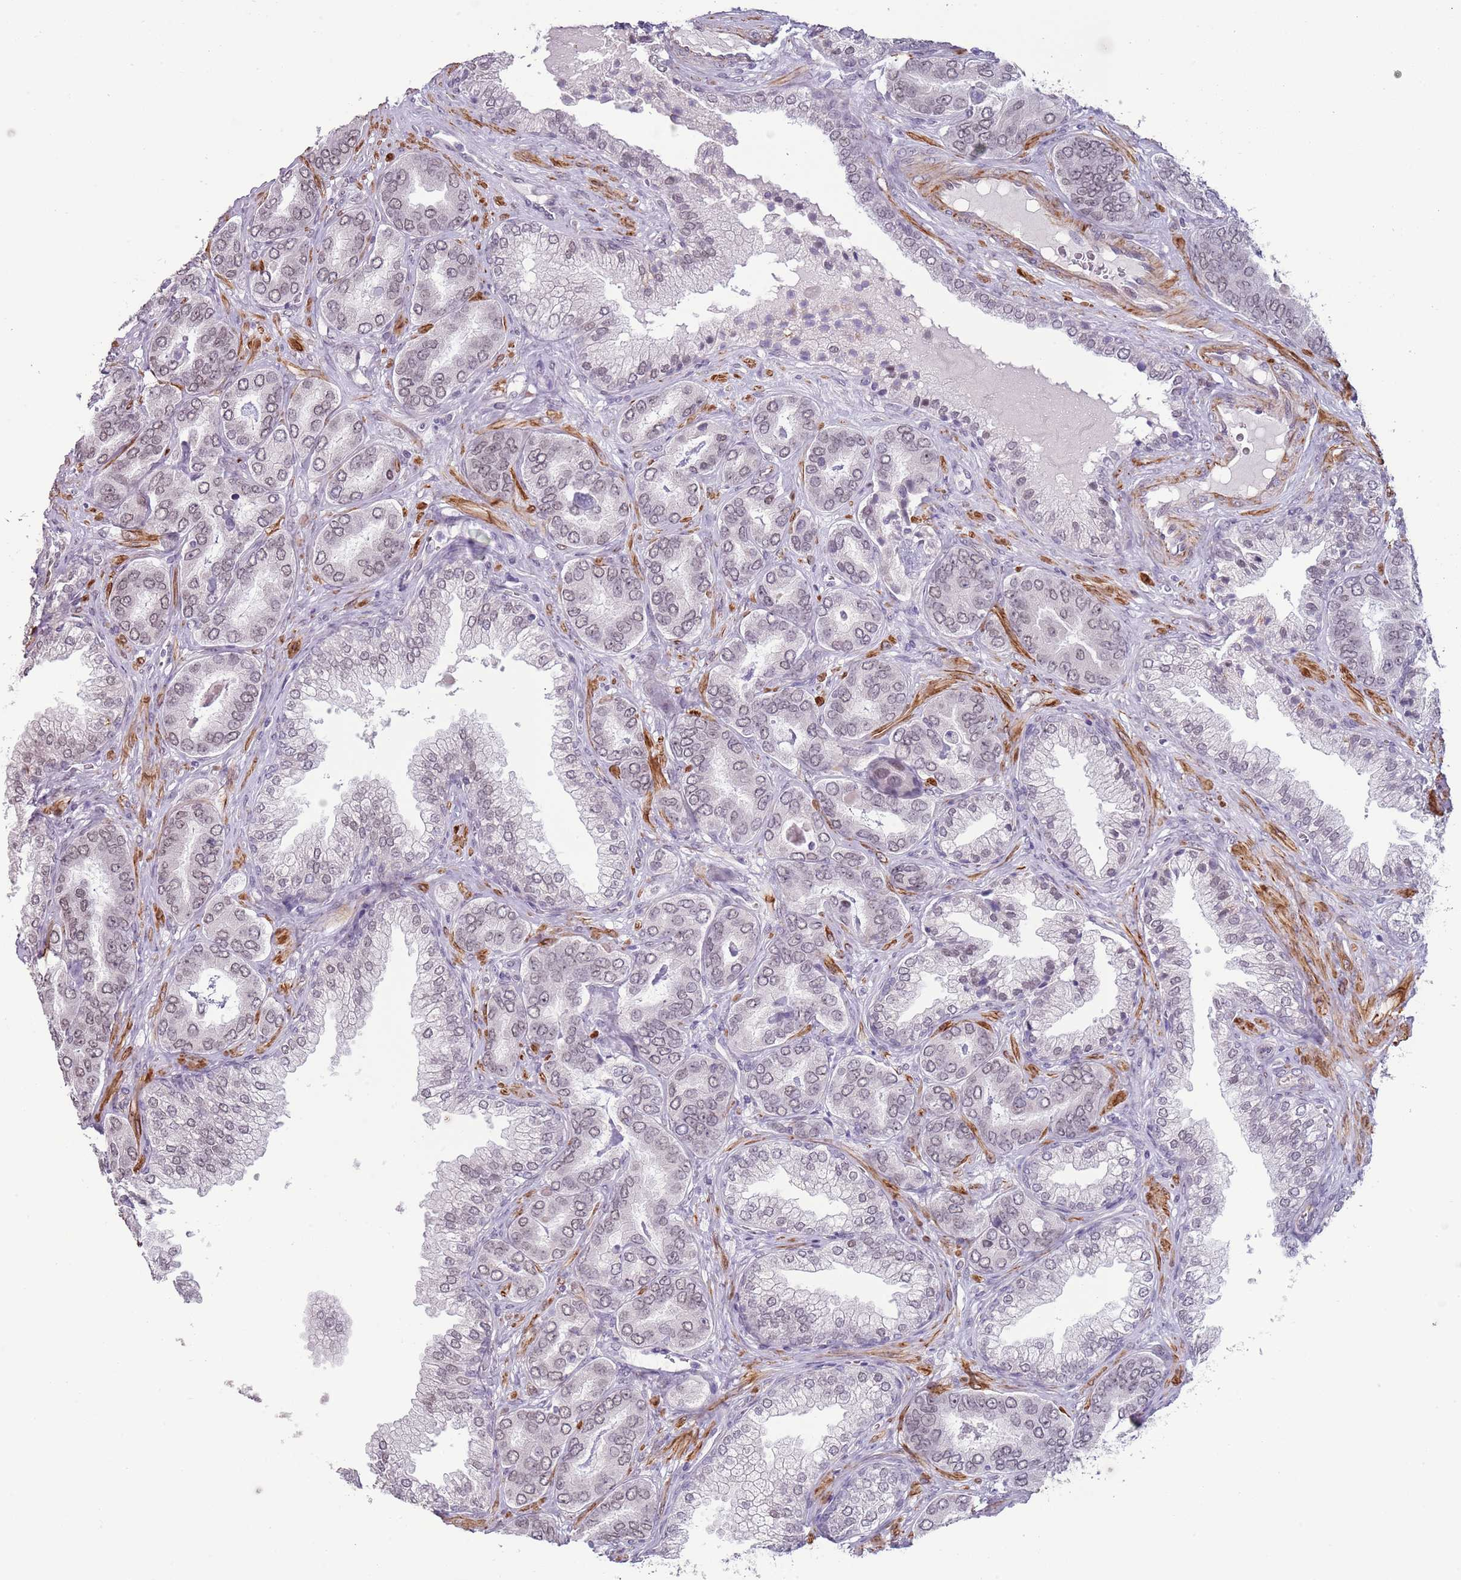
{"staining": {"intensity": "negative", "quantity": "none", "location": "none"}, "tissue": "prostate cancer", "cell_type": "Tumor cells", "image_type": "cancer", "snomed": [{"axis": "morphology", "description": "Adenocarcinoma, High grade"}, {"axis": "topography", "description": "Prostate"}], "caption": "Immunohistochemical staining of adenocarcinoma (high-grade) (prostate) reveals no significant positivity in tumor cells.", "gene": "NBPF3", "patient": {"sex": "male", "age": 72}}